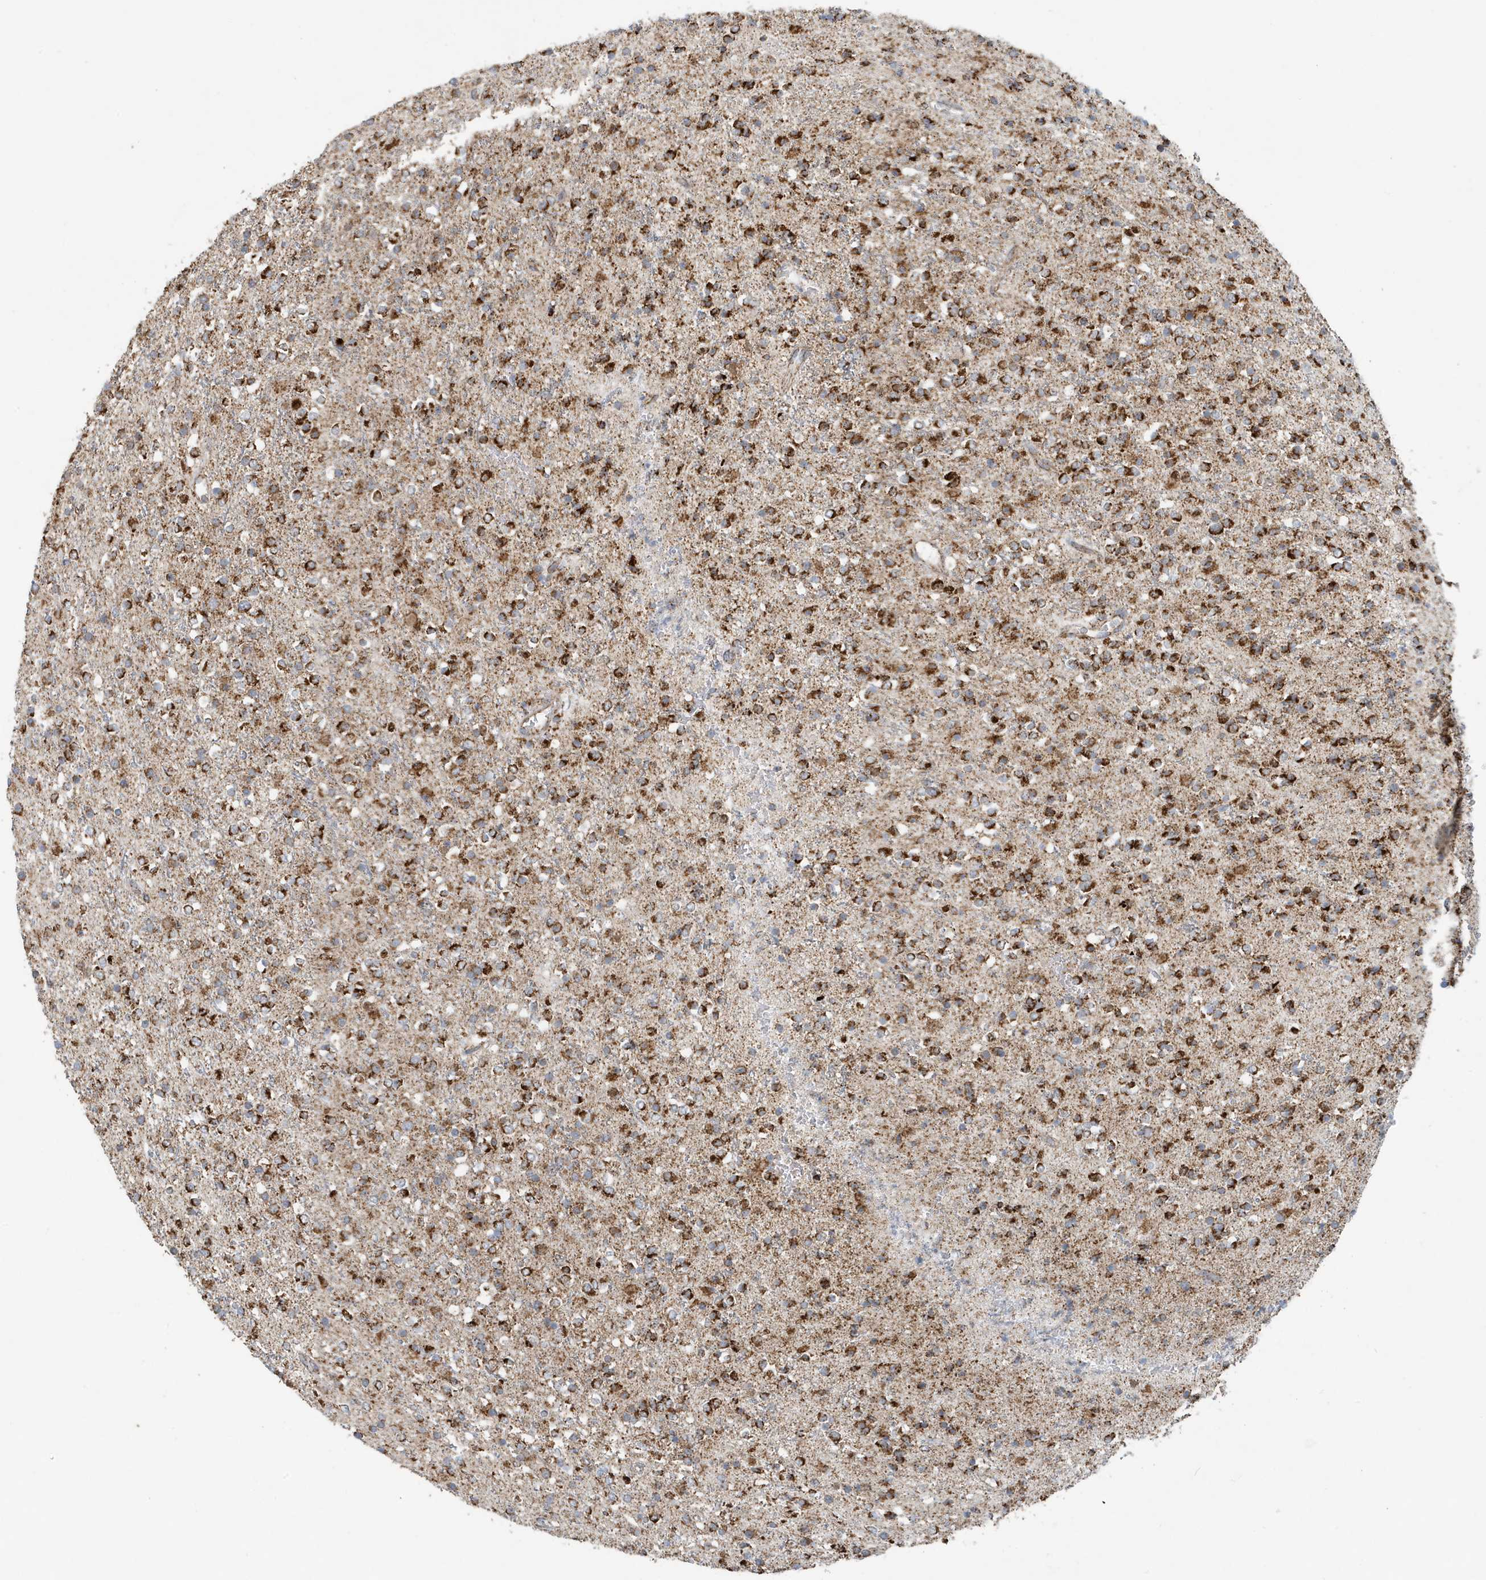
{"staining": {"intensity": "strong", "quantity": ">75%", "location": "cytoplasmic/membranous"}, "tissue": "glioma", "cell_type": "Tumor cells", "image_type": "cancer", "snomed": [{"axis": "morphology", "description": "Glioma, malignant, High grade"}, {"axis": "topography", "description": "Brain"}], "caption": "Malignant glioma (high-grade) tissue shows strong cytoplasmic/membranous positivity in approximately >75% of tumor cells, visualized by immunohistochemistry. (Stains: DAB (3,3'-diaminobenzidine) in brown, nuclei in blue, Microscopy: brightfield microscopy at high magnification).", "gene": "MAN1A1", "patient": {"sex": "male", "age": 34}}